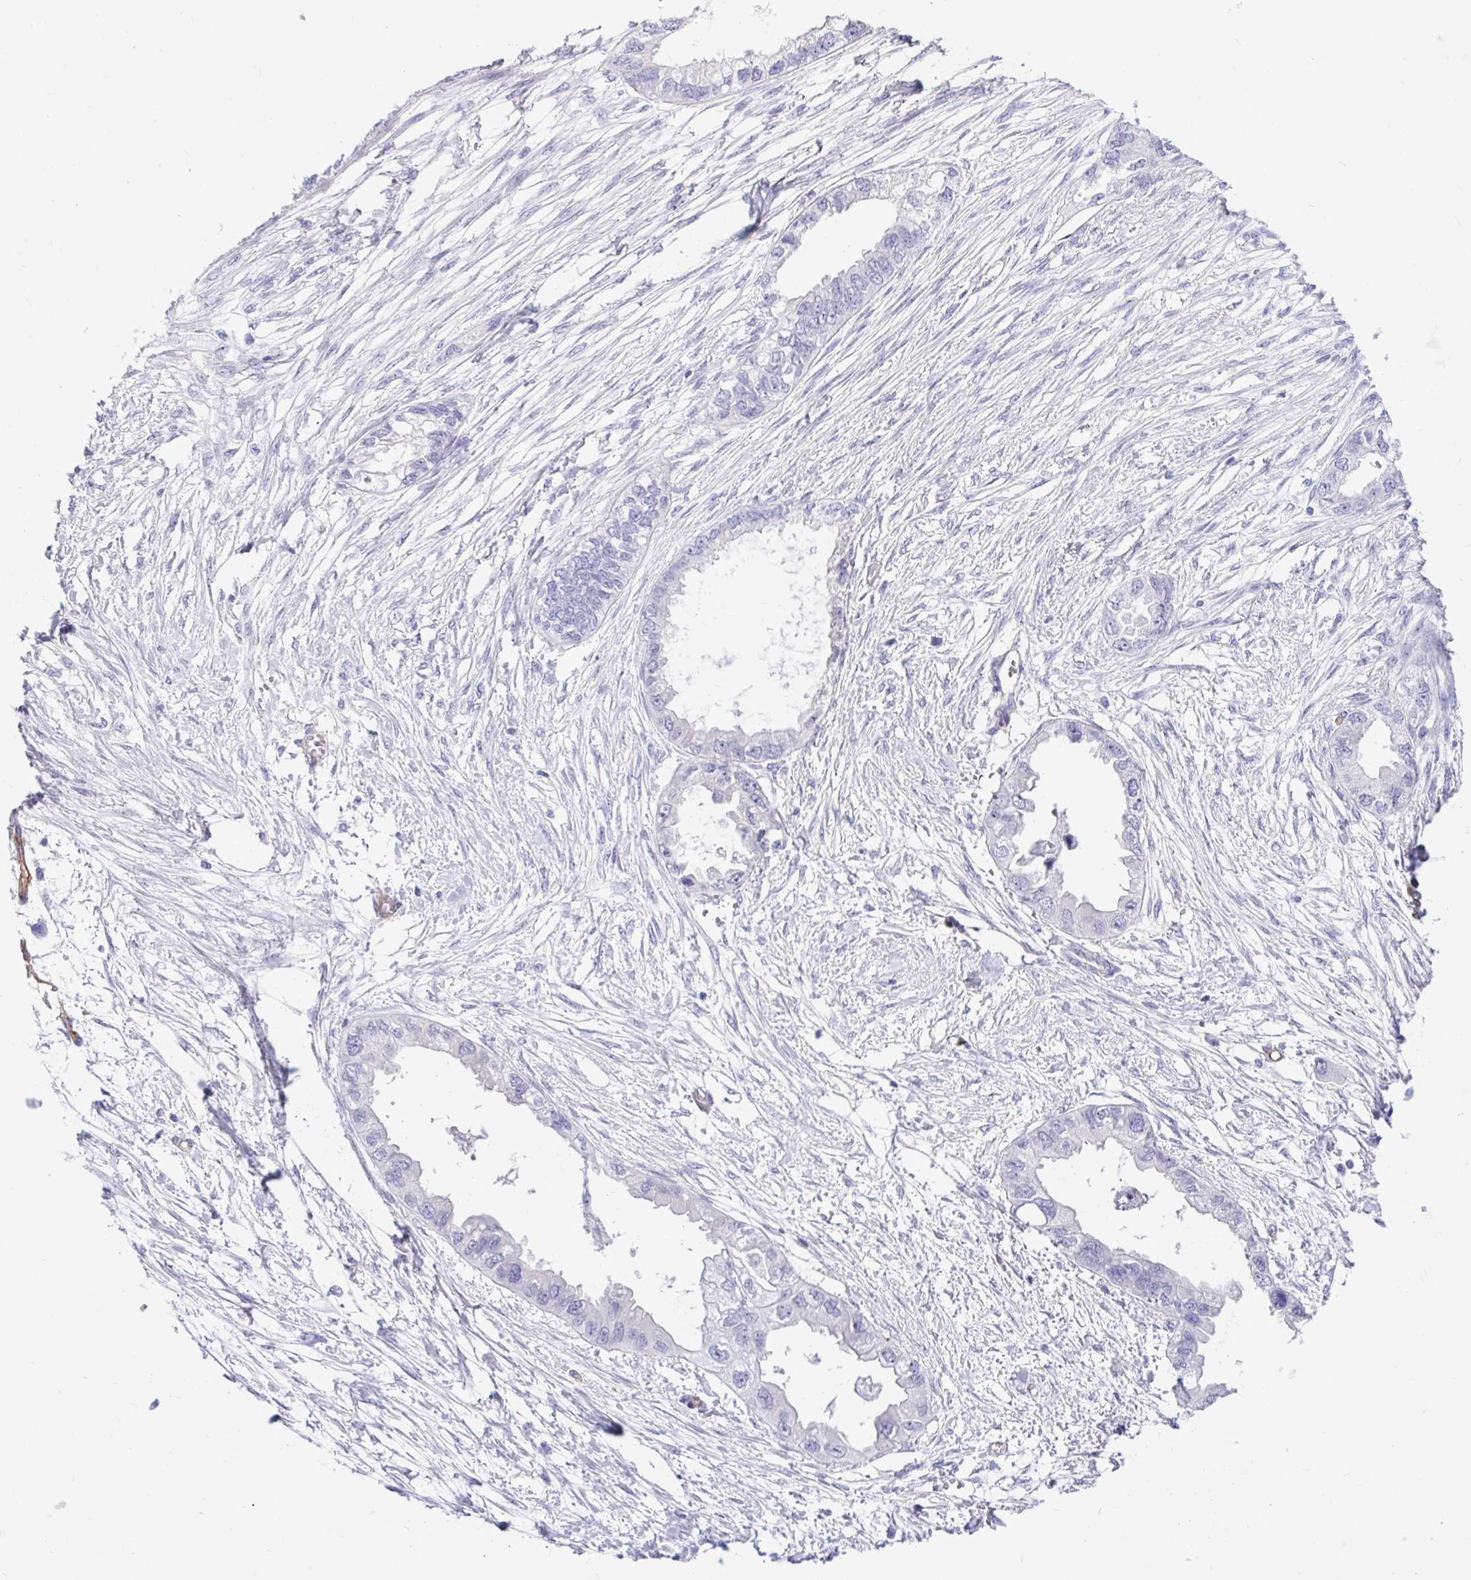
{"staining": {"intensity": "negative", "quantity": "none", "location": "none"}, "tissue": "endometrial cancer", "cell_type": "Tumor cells", "image_type": "cancer", "snomed": [{"axis": "morphology", "description": "Adenocarcinoma, NOS"}, {"axis": "morphology", "description": "Adenocarcinoma, metastatic, NOS"}, {"axis": "topography", "description": "Adipose tissue"}, {"axis": "topography", "description": "Endometrium"}], "caption": "Tumor cells are negative for brown protein staining in endometrial cancer.", "gene": "ABCG2", "patient": {"sex": "female", "age": 67}}